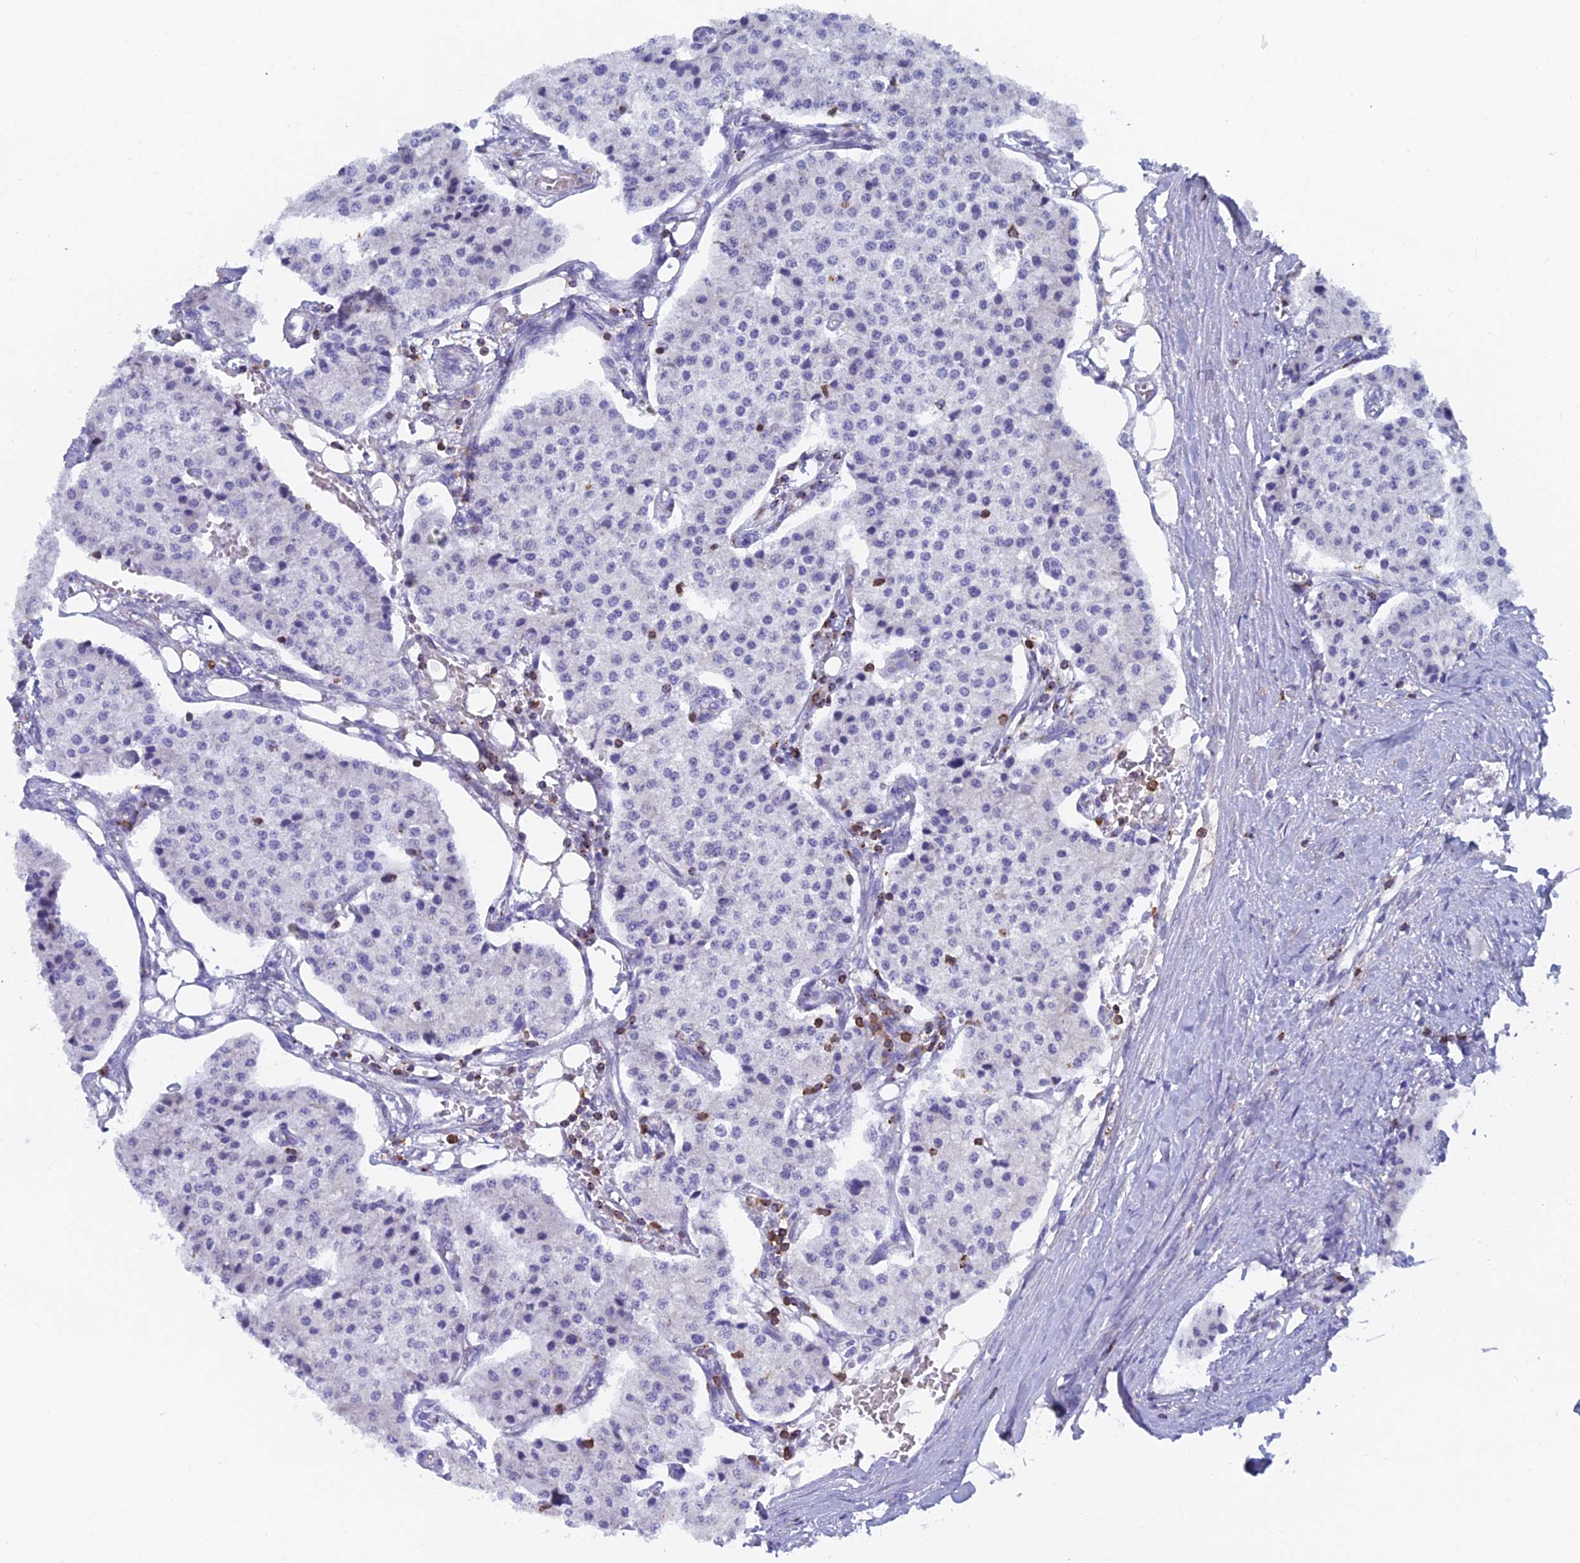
{"staining": {"intensity": "negative", "quantity": "none", "location": "none"}, "tissue": "carcinoid", "cell_type": "Tumor cells", "image_type": "cancer", "snomed": [{"axis": "morphology", "description": "Carcinoid, malignant, NOS"}, {"axis": "topography", "description": "Colon"}], "caption": "High power microscopy histopathology image of an IHC micrograph of carcinoid, revealing no significant expression in tumor cells.", "gene": "ABI3BP", "patient": {"sex": "female", "age": 52}}